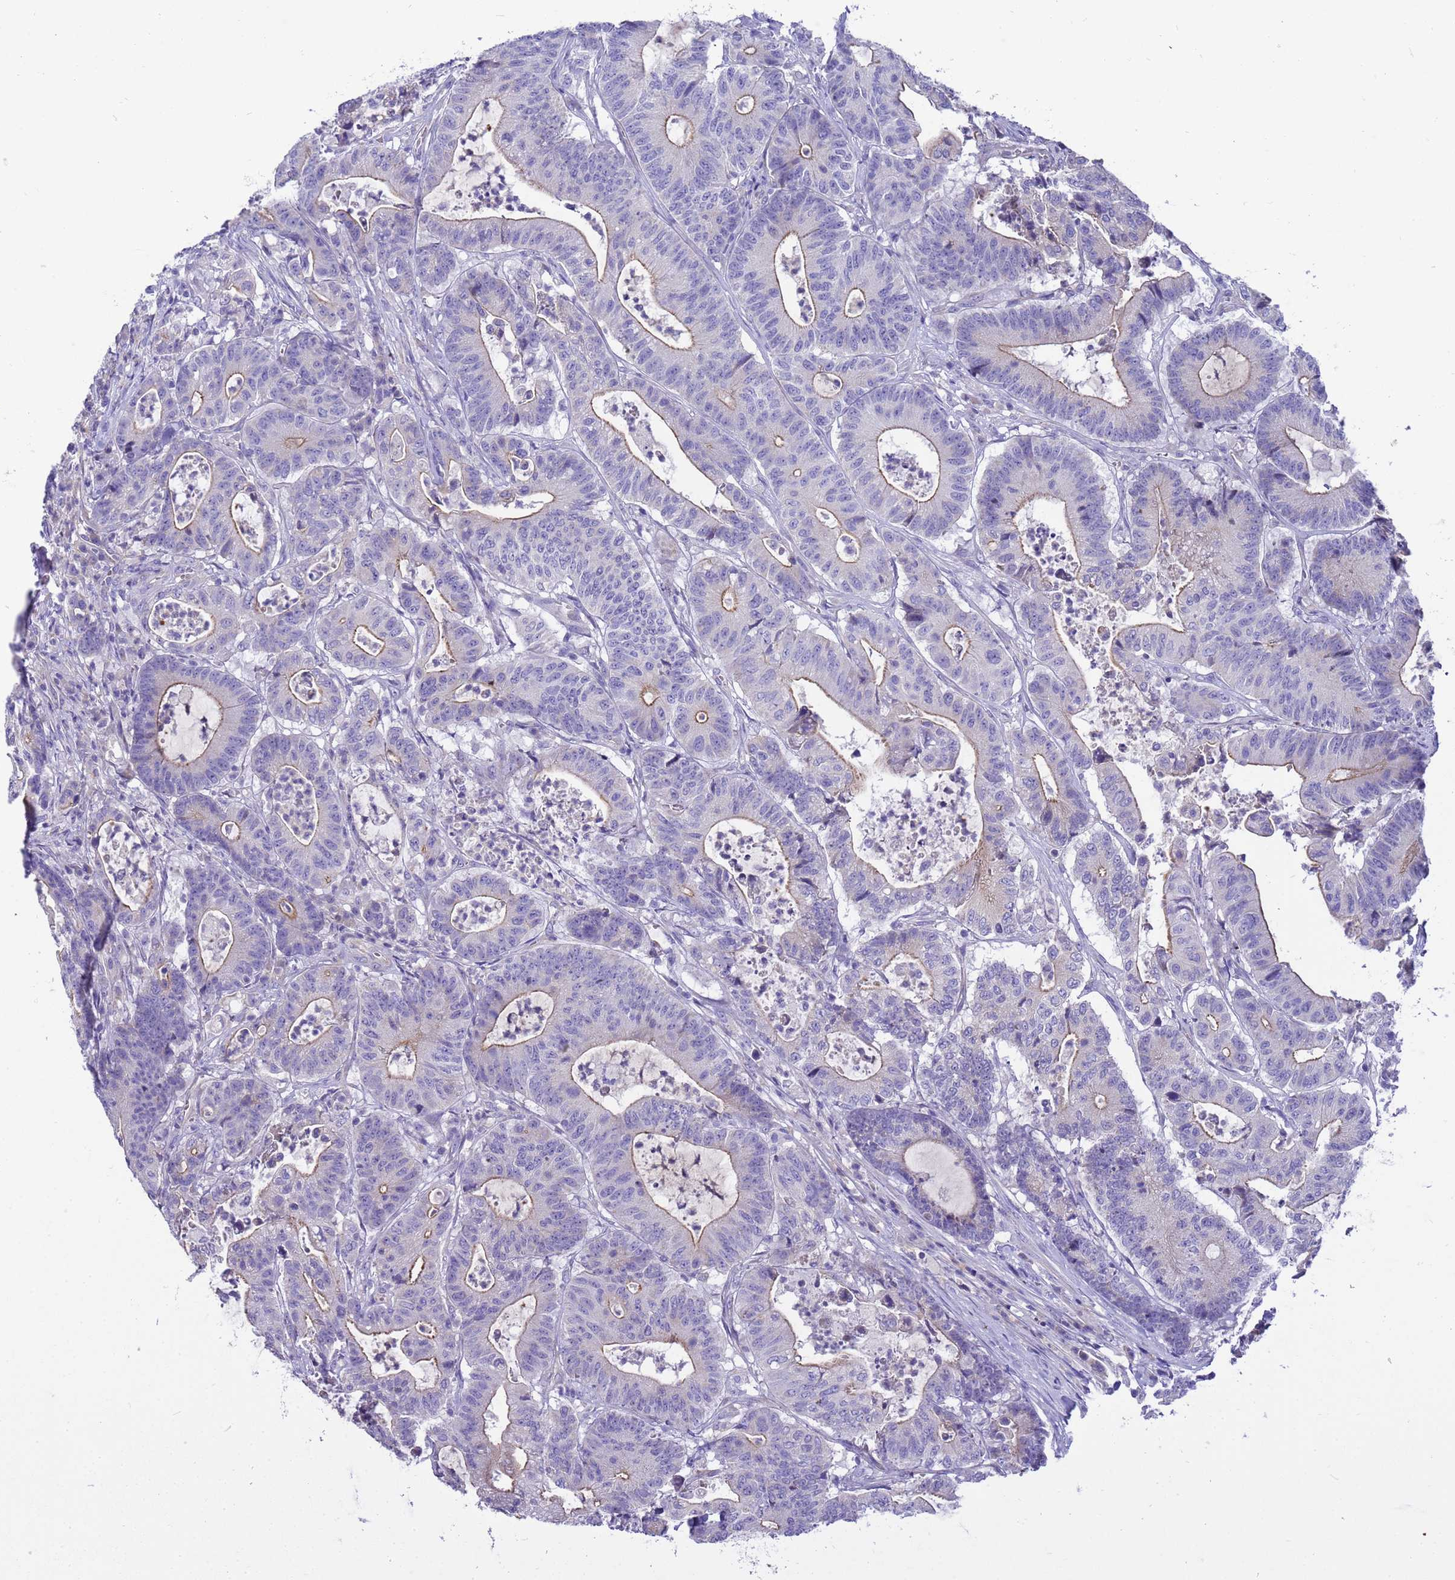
{"staining": {"intensity": "moderate", "quantity": "<25%", "location": "cytoplasmic/membranous"}, "tissue": "colorectal cancer", "cell_type": "Tumor cells", "image_type": "cancer", "snomed": [{"axis": "morphology", "description": "Adenocarcinoma, NOS"}, {"axis": "topography", "description": "Colon"}], "caption": "Moderate cytoplasmic/membranous positivity is appreciated in approximately <25% of tumor cells in colorectal cancer (adenocarcinoma).", "gene": "RIPPLY2", "patient": {"sex": "female", "age": 84}}